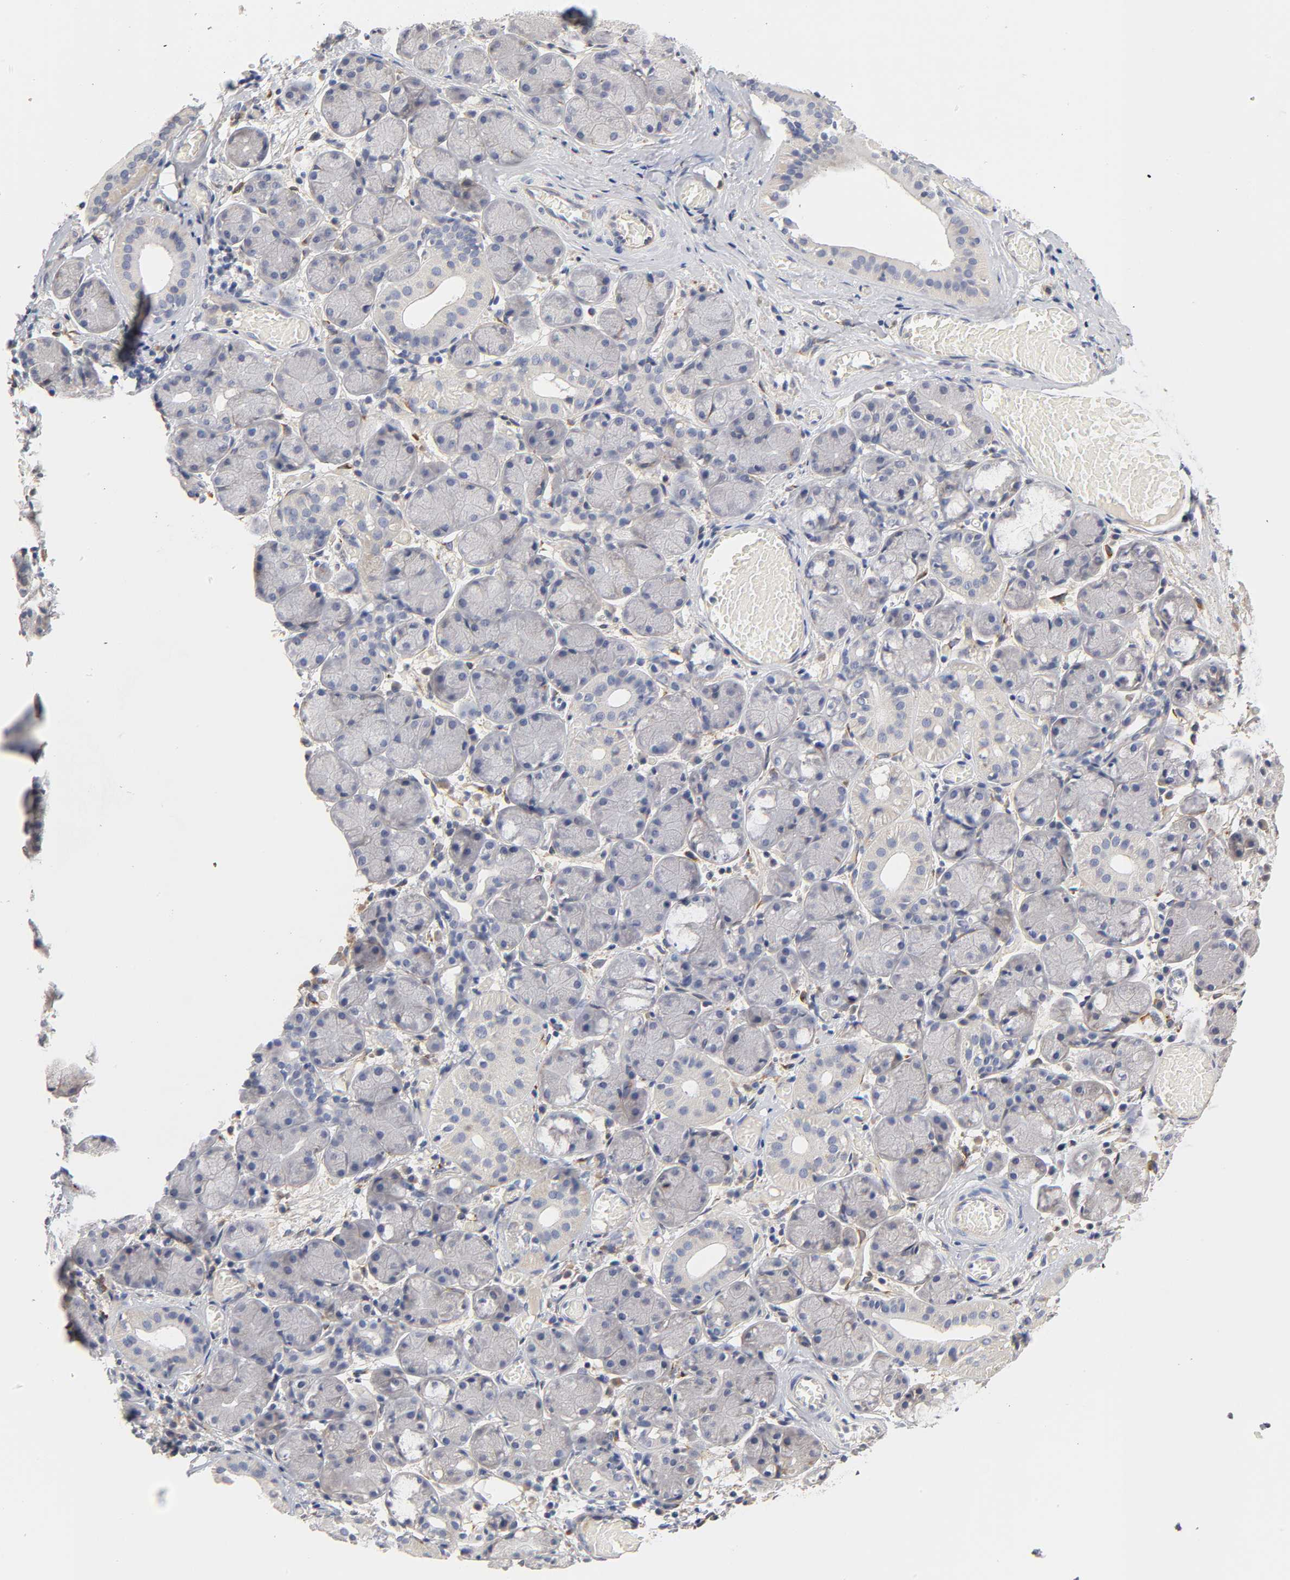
{"staining": {"intensity": "negative", "quantity": "none", "location": "none"}, "tissue": "salivary gland", "cell_type": "Glandular cells", "image_type": "normal", "snomed": [{"axis": "morphology", "description": "Normal tissue, NOS"}, {"axis": "topography", "description": "Salivary gland"}], "caption": "Salivary gland stained for a protein using immunohistochemistry demonstrates no staining glandular cells.", "gene": "LAMB1", "patient": {"sex": "female", "age": 24}}